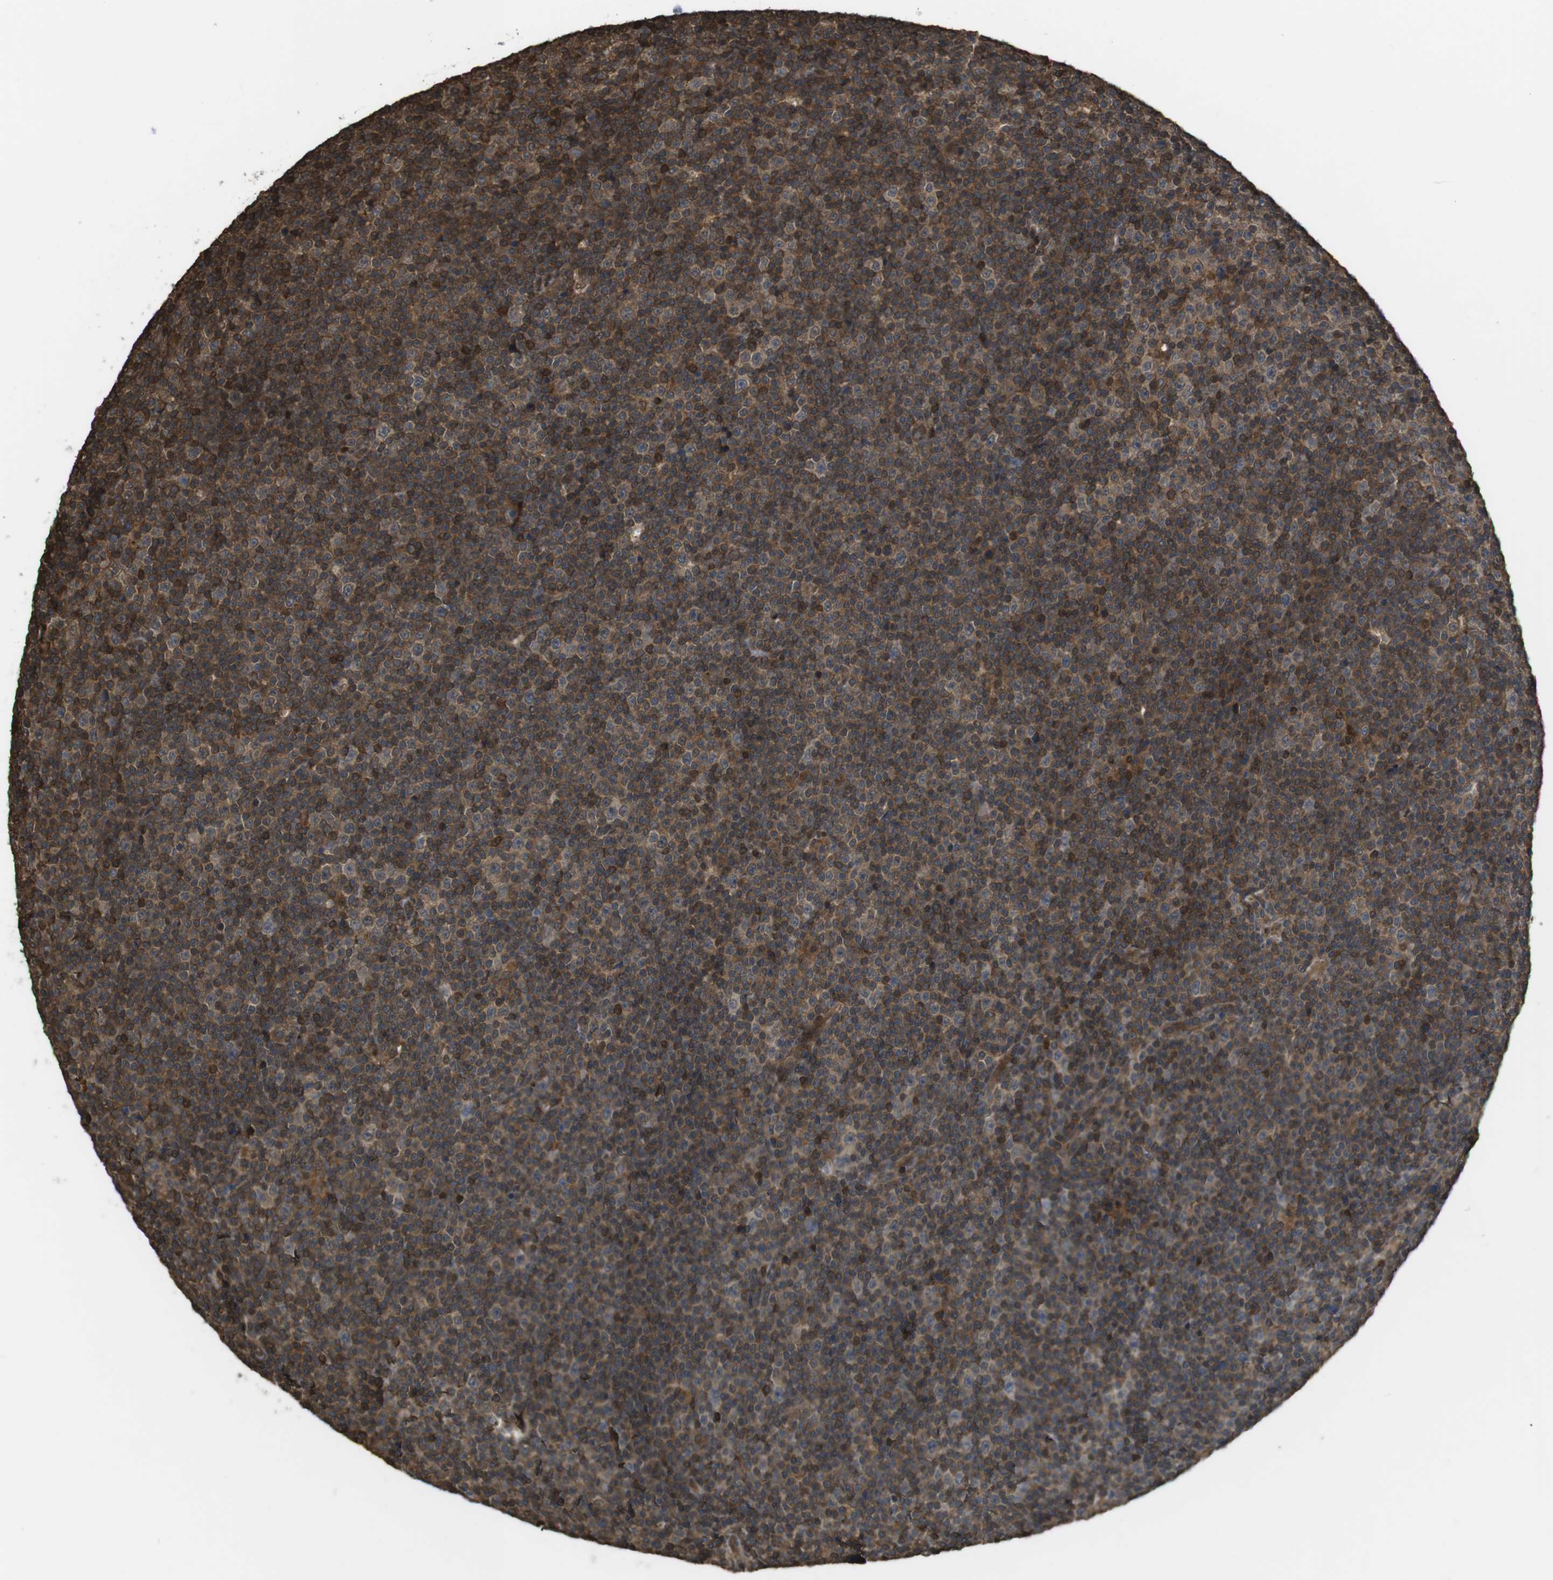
{"staining": {"intensity": "moderate", "quantity": ">75%", "location": "cytoplasmic/membranous,nuclear"}, "tissue": "lymphoma", "cell_type": "Tumor cells", "image_type": "cancer", "snomed": [{"axis": "morphology", "description": "Malignant lymphoma, non-Hodgkin's type, Low grade"}, {"axis": "topography", "description": "Lymph node"}], "caption": "Low-grade malignant lymphoma, non-Hodgkin's type was stained to show a protein in brown. There is medium levels of moderate cytoplasmic/membranous and nuclear positivity in approximately >75% of tumor cells.", "gene": "ARHGDIA", "patient": {"sex": "female", "age": 67}}